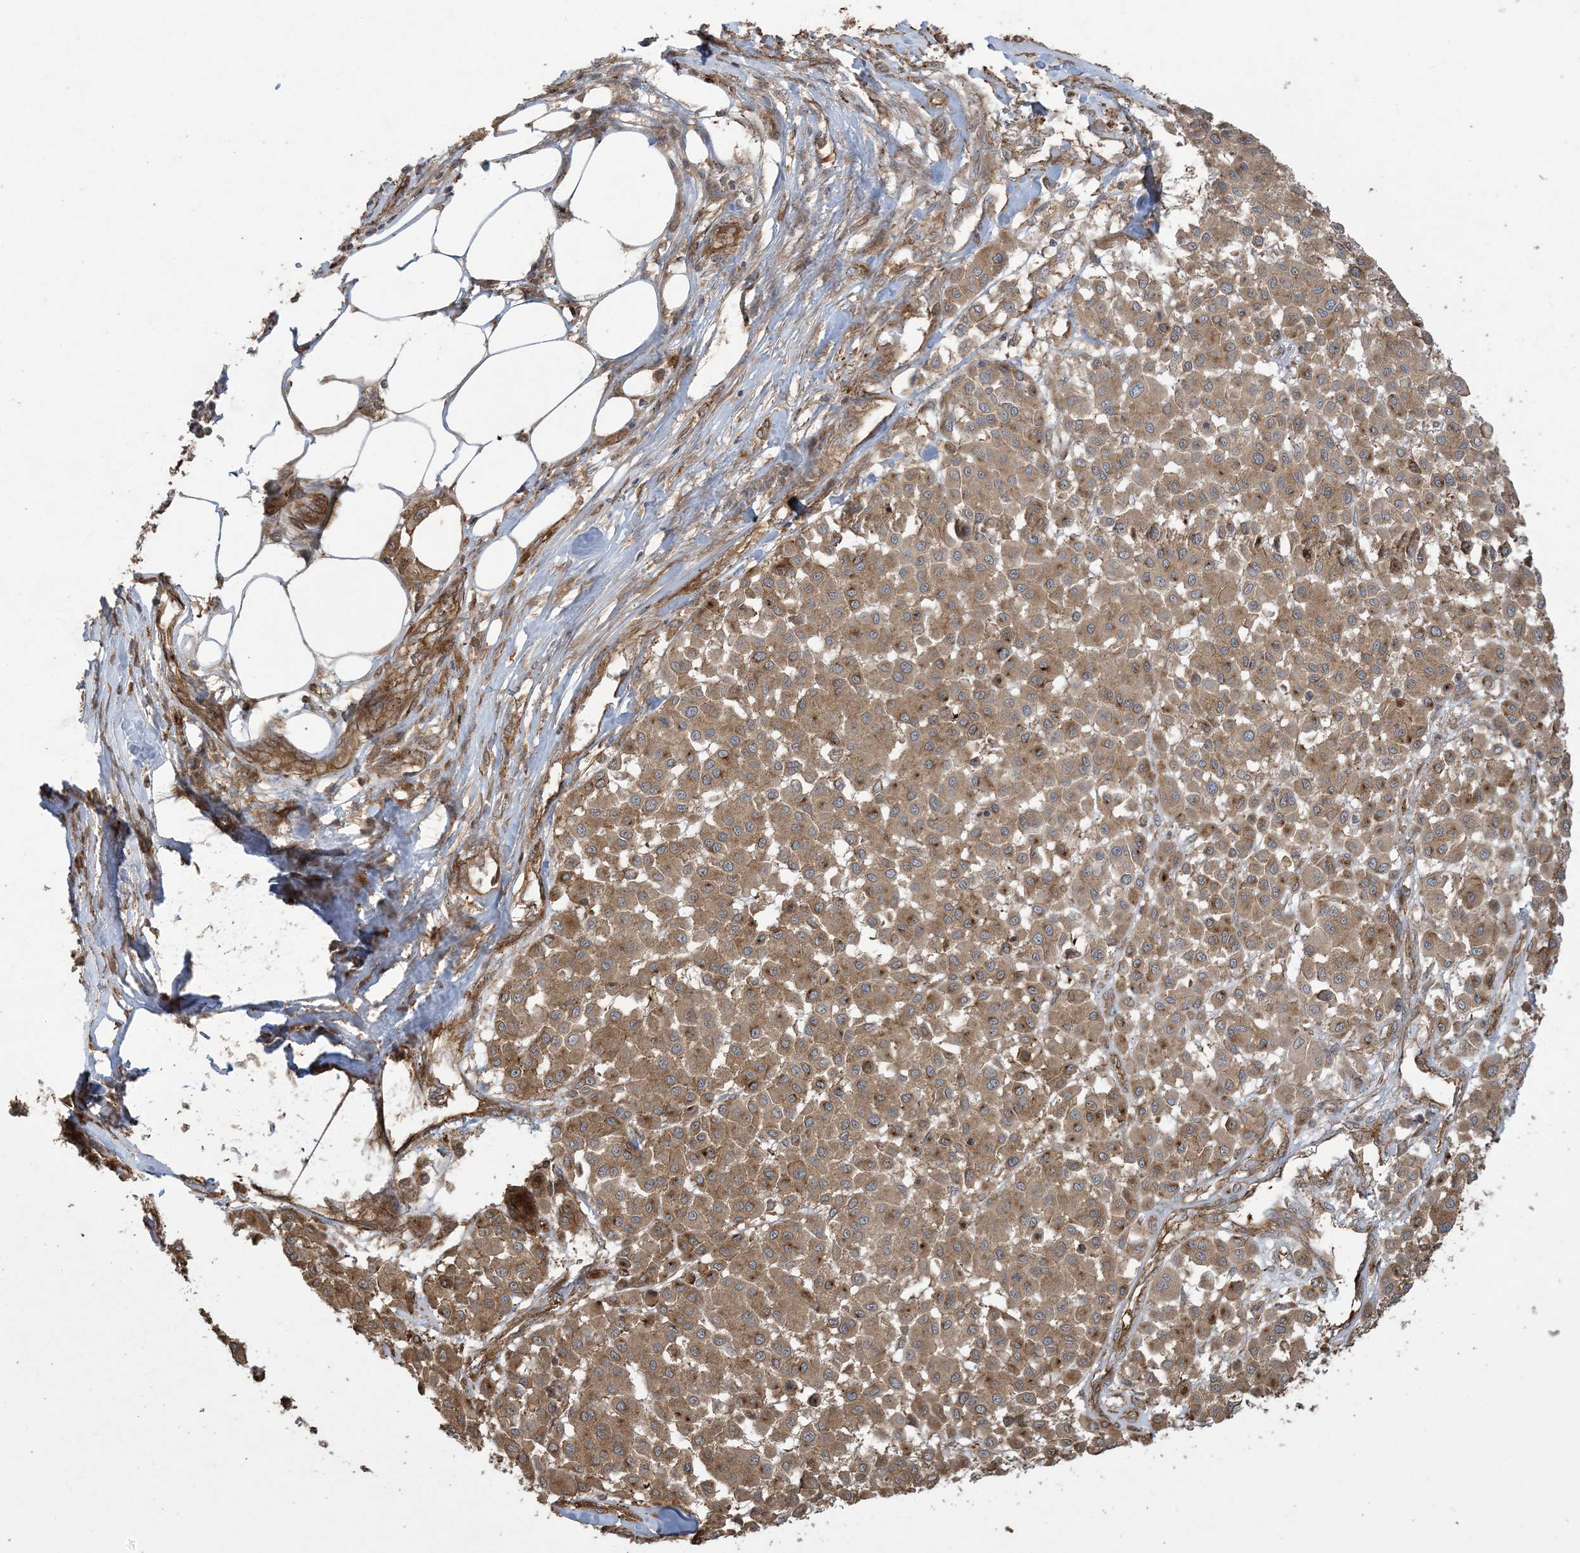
{"staining": {"intensity": "moderate", "quantity": ">75%", "location": "cytoplasmic/membranous"}, "tissue": "melanoma", "cell_type": "Tumor cells", "image_type": "cancer", "snomed": [{"axis": "morphology", "description": "Malignant melanoma, Metastatic site"}, {"axis": "topography", "description": "Soft tissue"}], "caption": "This micrograph reveals melanoma stained with IHC to label a protein in brown. The cytoplasmic/membranous of tumor cells show moderate positivity for the protein. Nuclei are counter-stained blue.", "gene": "KLHL18", "patient": {"sex": "male", "age": 41}}